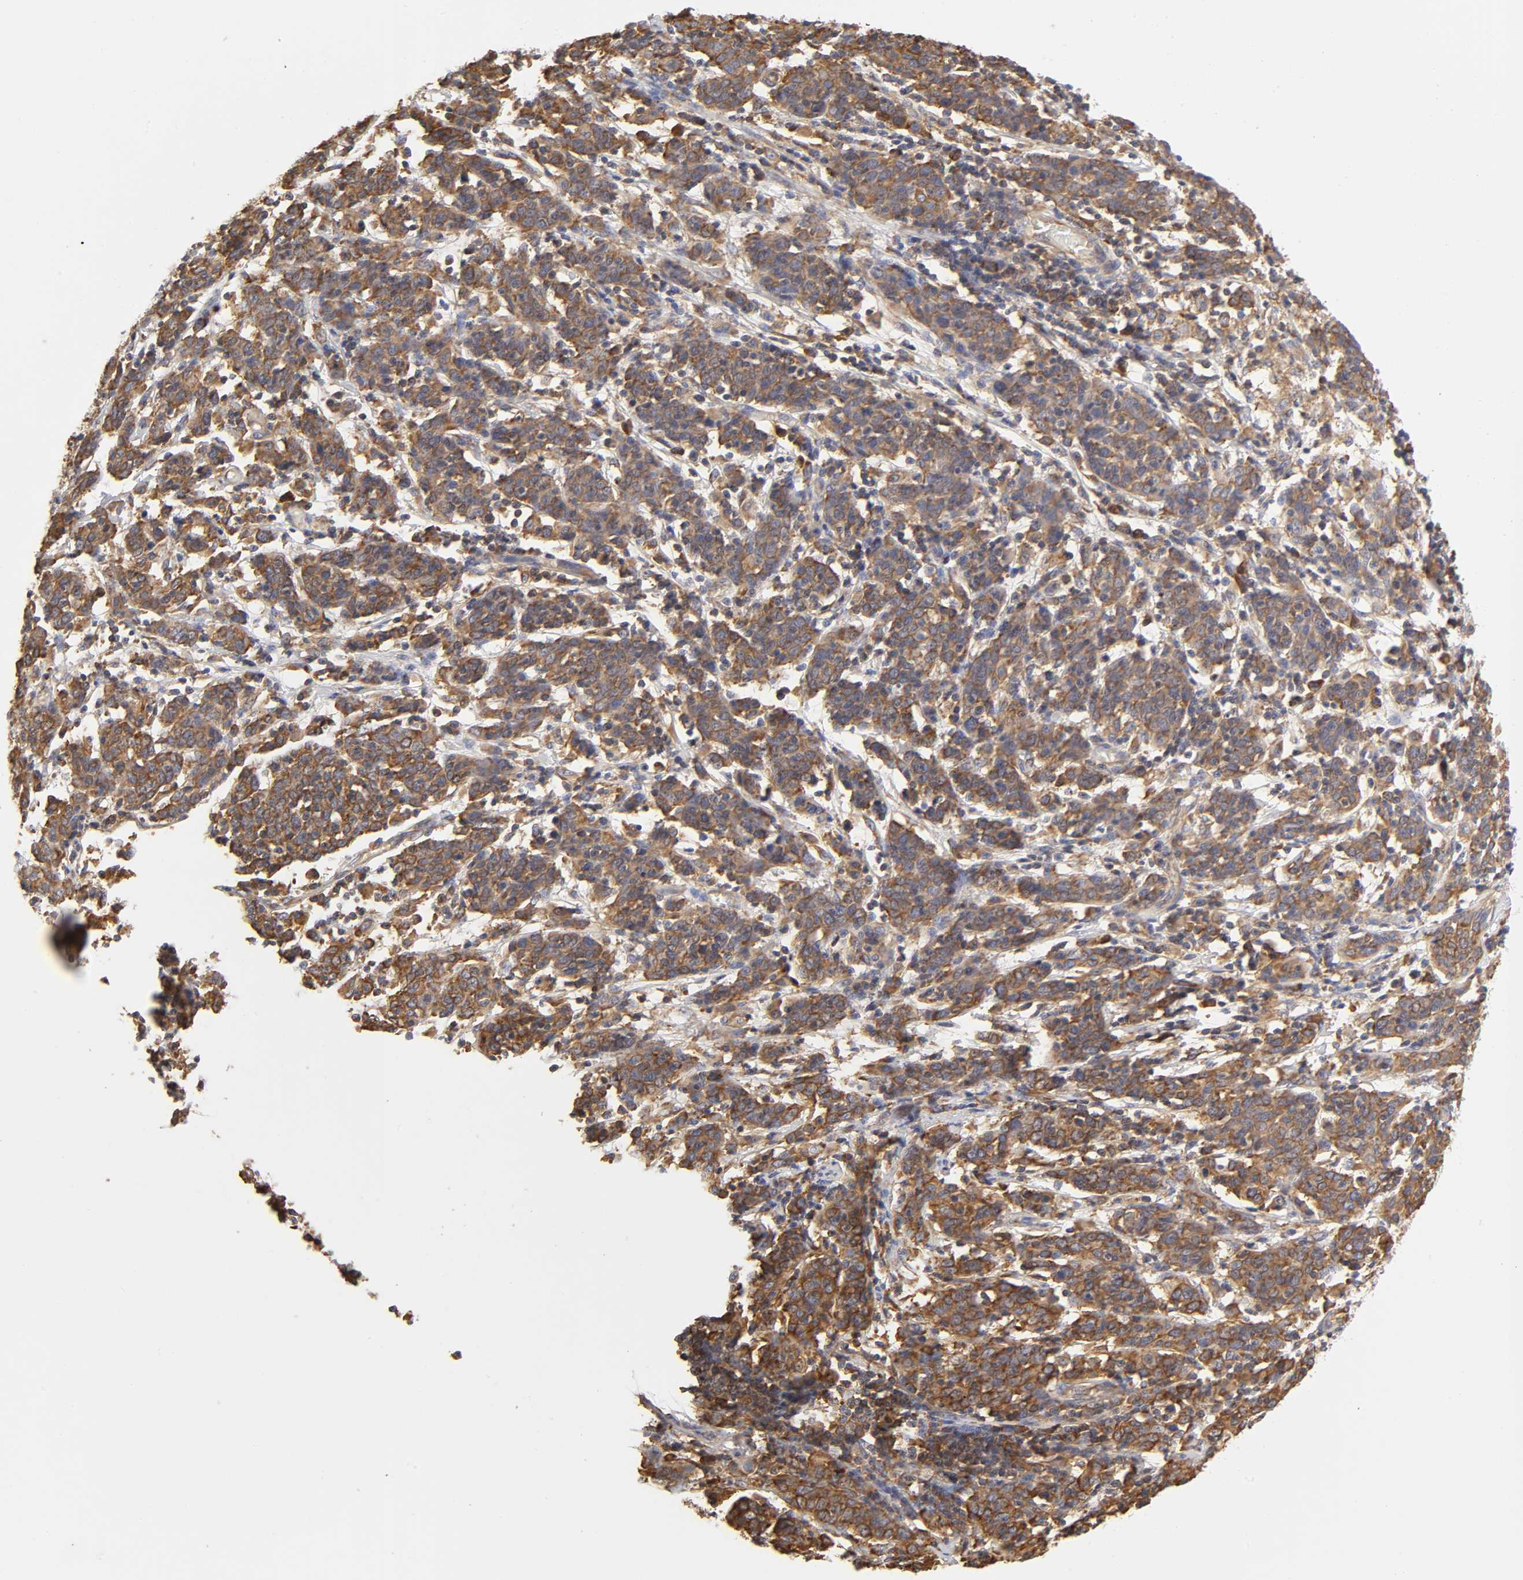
{"staining": {"intensity": "strong", "quantity": ">75%", "location": "cytoplasmic/membranous"}, "tissue": "cervical cancer", "cell_type": "Tumor cells", "image_type": "cancer", "snomed": [{"axis": "morphology", "description": "Normal tissue, NOS"}, {"axis": "morphology", "description": "Squamous cell carcinoma, NOS"}, {"axis": "topography", "description": "Cervix"}], "caption": "Immunohistochemical staining of cervical squamous cell carcinoma displays high levels of strong cytoplasmic/membranous staining in approximately >75% of tumor cells. The staining is performed using DAB brown chromogen to label protein expression. The nuclei are counter-stained blue using hematoxylin.", "gene": "RPL14", "patient": {"sex": "female", "age": 67}}